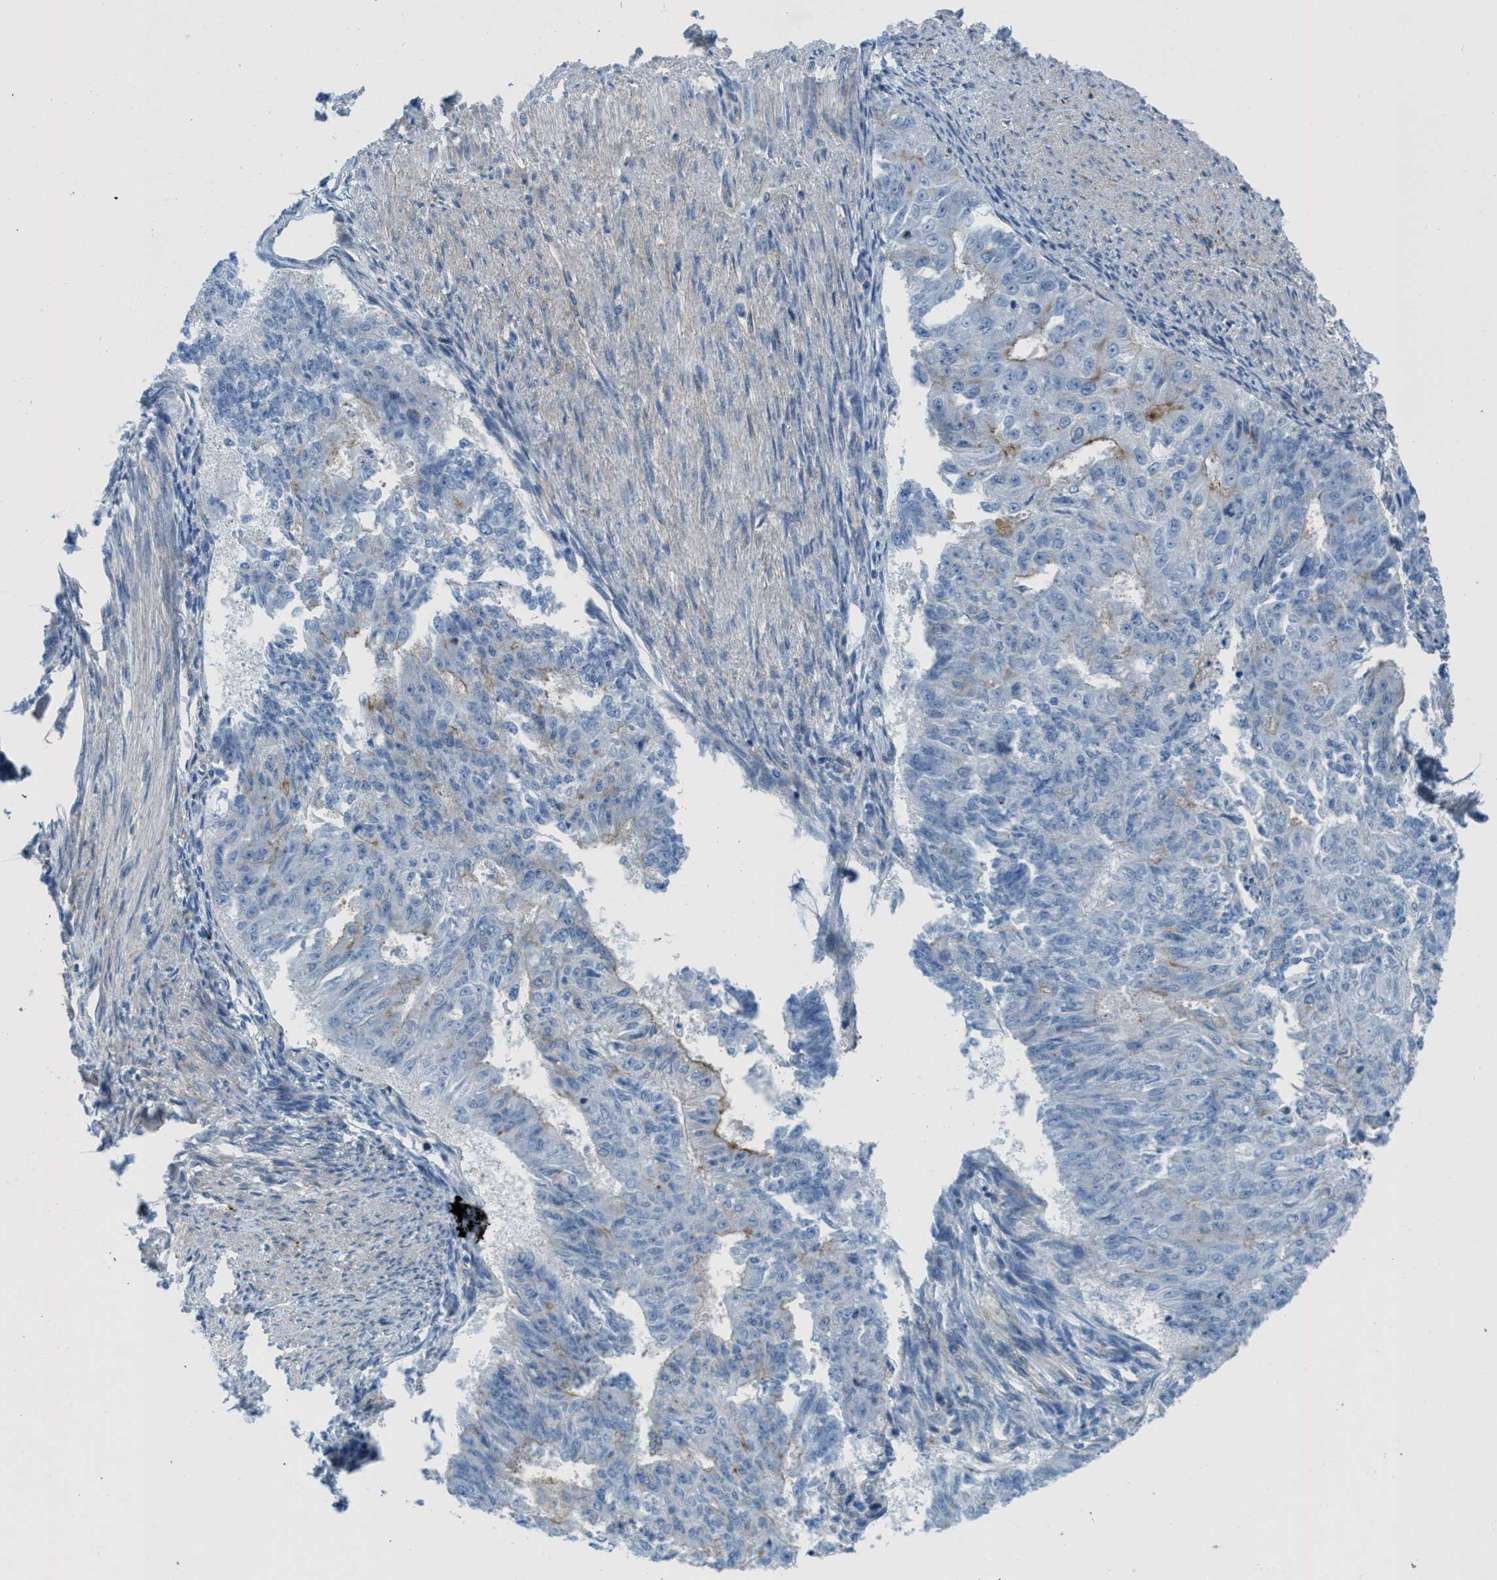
{"staining": {"intensity": "weak", "quantity": "<25%", "location": "cytoplasmic/membranous"}, "tissue": "endometrial cancer", "cell_type": "Tumor cells", "image_type": "cancer", "snomed": [{"axis": "morphology", "description": "Adenocarcinoma, NOS"}, {"axis": "topography", "description": "Endometrium"}], "caption": "Immunohistochemistry (IHC) image of neoplastic tissue: human endometrial cancer stained with DAB exhibits no significant protein staining in tumor cells.", "gene": "MFSD13A", "patient": {"sex": "female", "age": 32}}